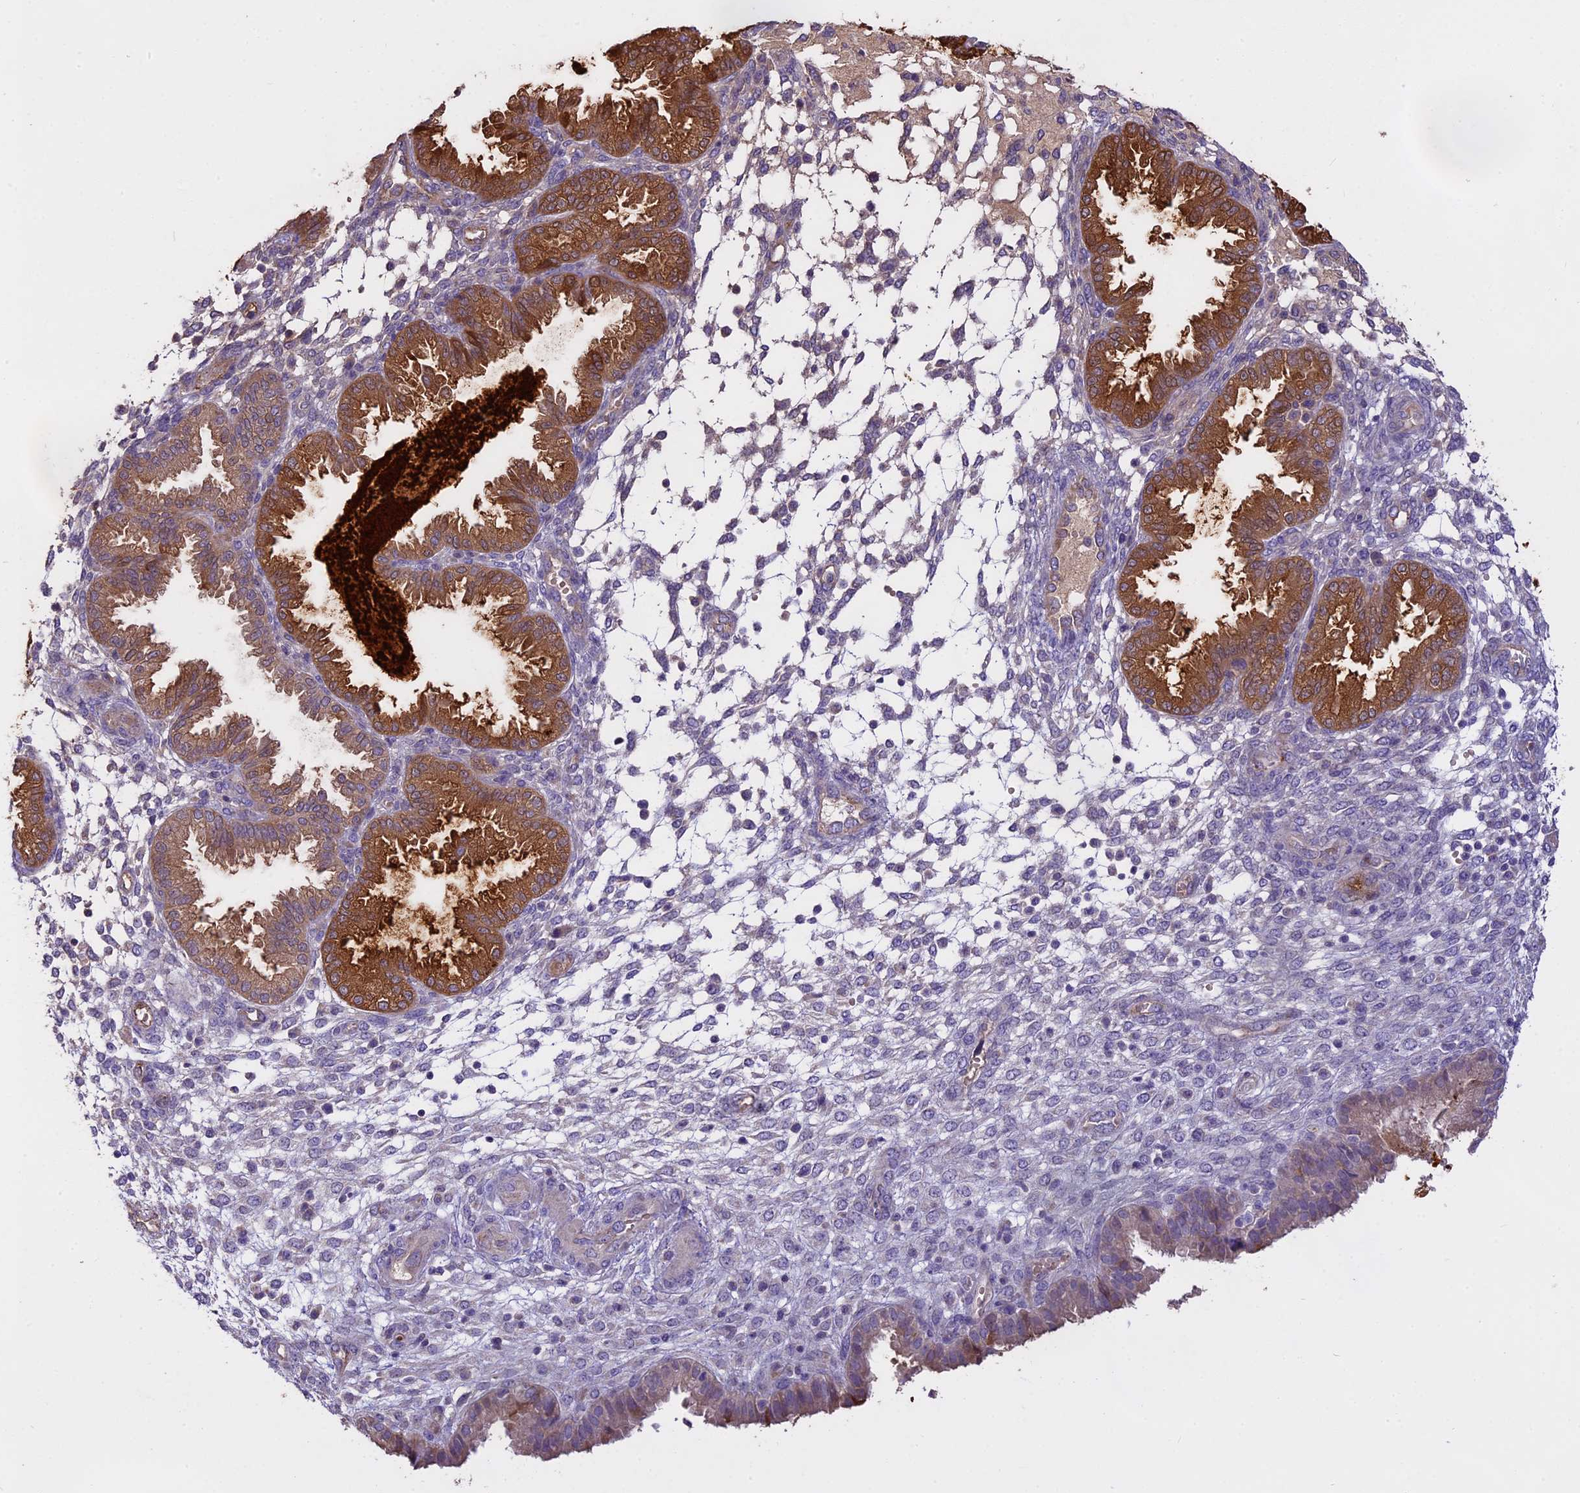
{"staining": {"intensity": "weak", "quantity": "25%-75%", "location": "cytoplasmic/membranous"}, "tissue": "endometrium", "cell_type": "Cells in endometrial stroma", "image_type": "normal", "snomed": [{"axis": "morphology", "description": "Normal tissue, NOS"}, {"axis": "topography", "description": "Endometrium"}], "caption": "This histopathology image displays benign endometrium stained with immunohistochemistry (IHC) to label a protein in brown. The cytoplasmic/membranous of cells in endometrial stroma show weak positivity for the protein. Nuclei are counter-stained blue.", "gene": "WFDC2", "patient": {"sex": "female", "age": 33}}